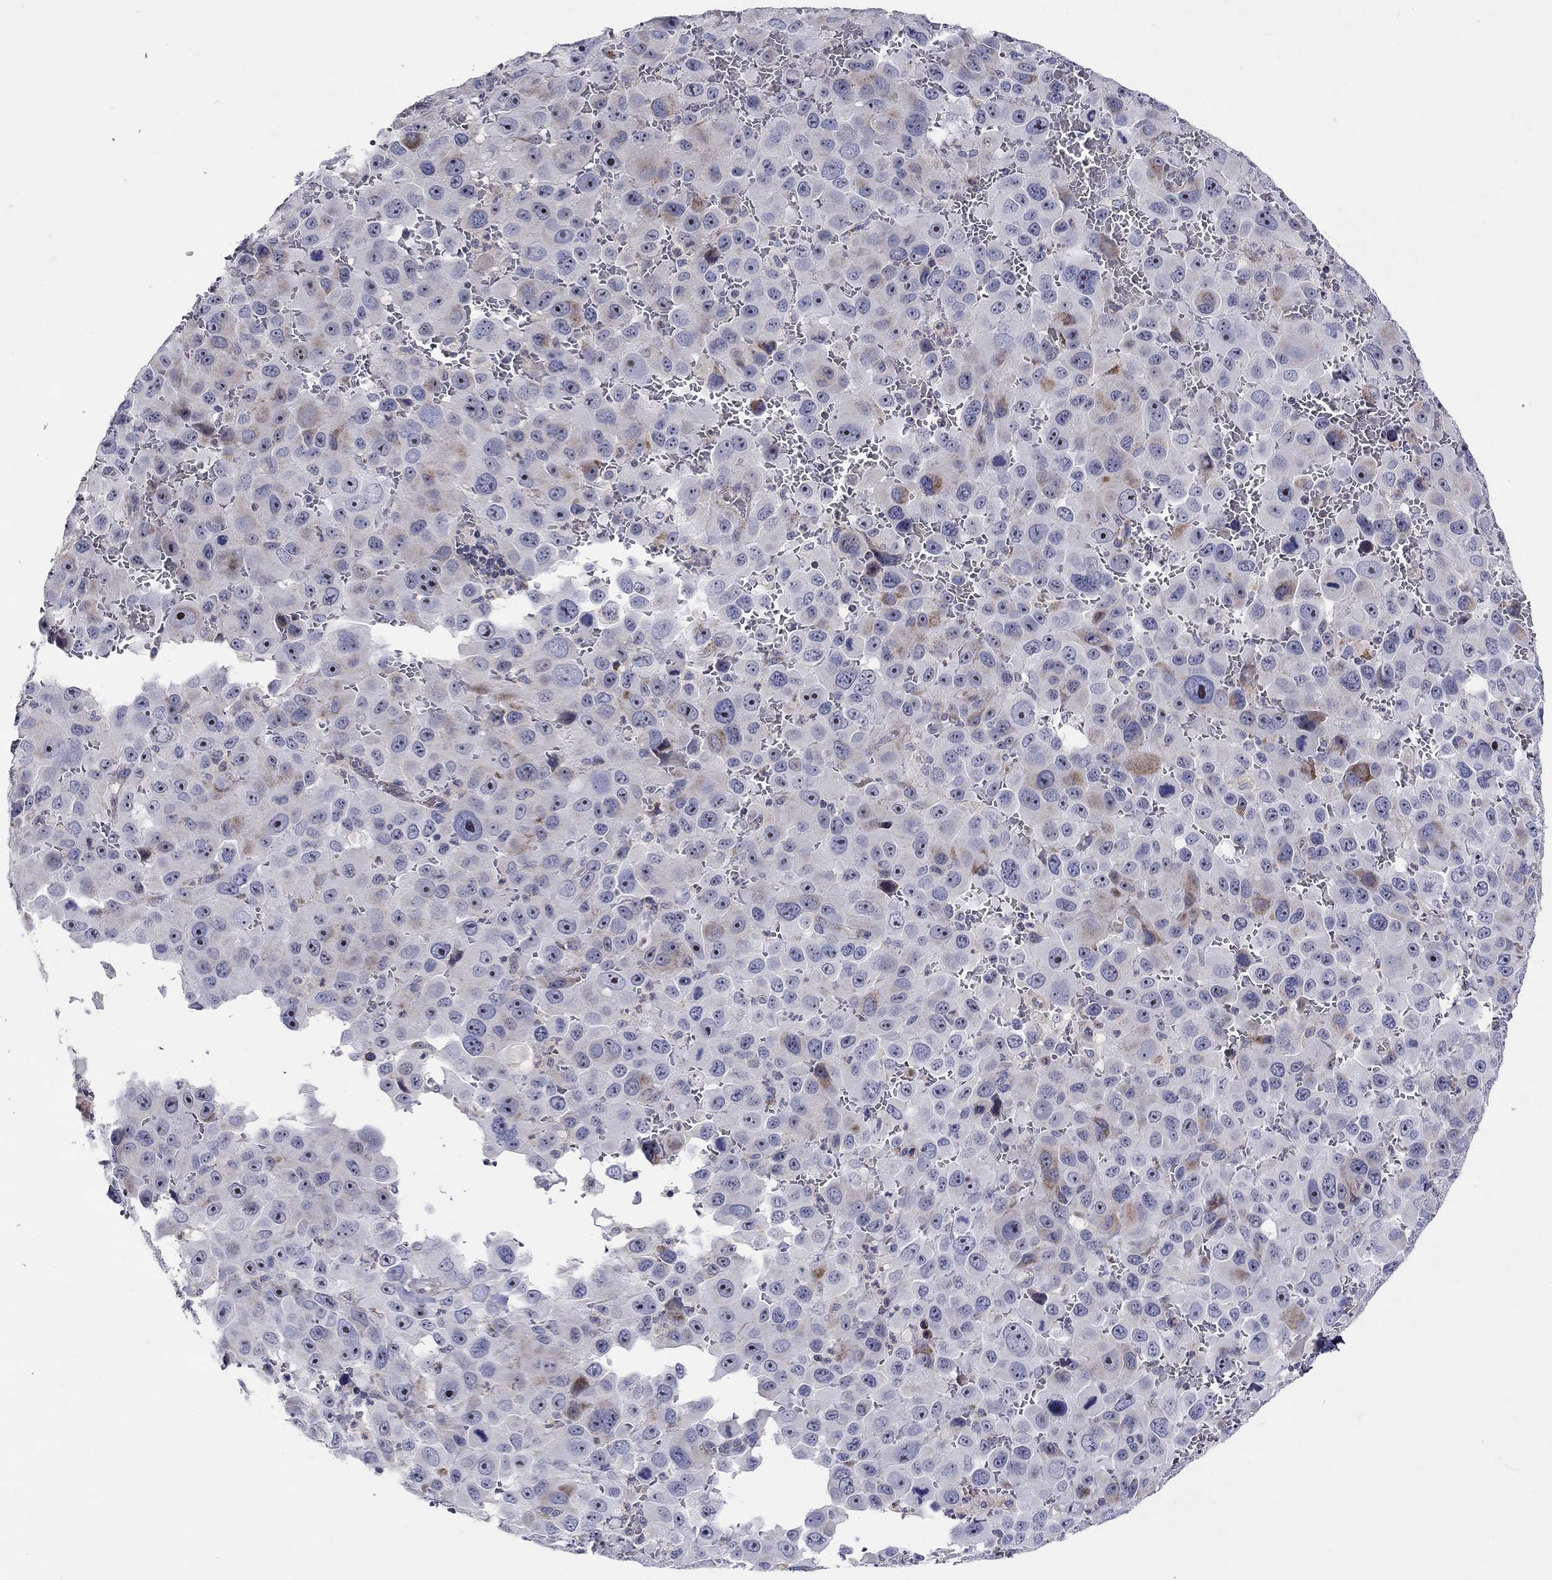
{"staining": {"intensity": "weak", "quantity": "<25%", "location": "cytoplasmic/membranous"}, "tissue": "melanoma", "cell_type": "Tumor cells", "image_type": "cancer", "snomed": [{"axis": "morphology", "description": "Malignant melanoma, NOS"}, {"axis": "topography", "description": "Skin"}], "caption": "Malignant melanoma stained for a protein using immunohistochemistry exhibits no positivity tumor cells.", "gene": "HMX2", "patient": {"sex": "female", "age": 91}}